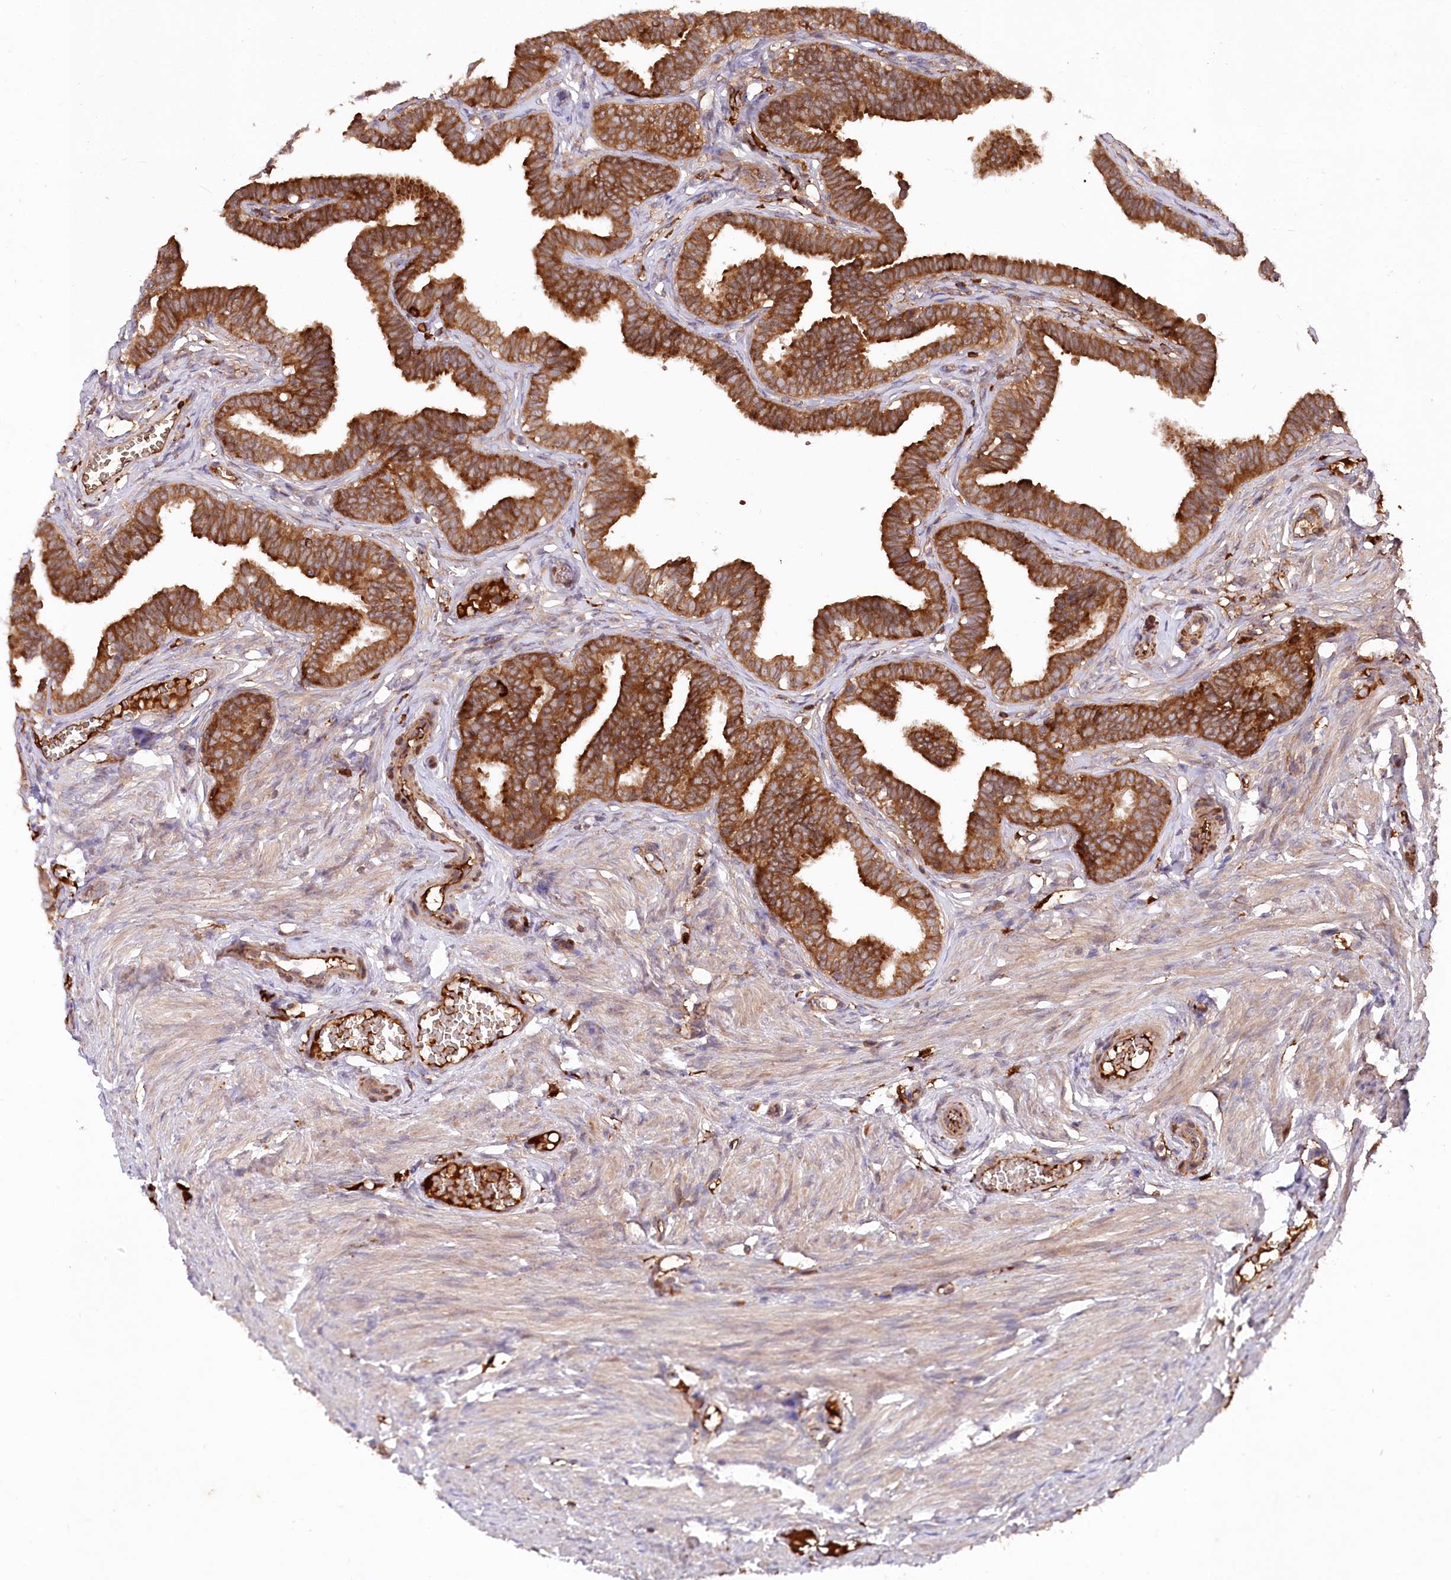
{"staining": {"intensity": "strong", "quantity": ">75%", "location": "cytoplasmic/membranous"}, "tissue": "fallopian tube", "cell_type": "Glandular cells", "image_type": "normal", "snomed": [{"axis": "morphology", "description": "Normal tissue, NOS"}, {"axis": "topography", "description": "Fallopian tube"}, {"axis": "topography", "description": "Ovary"}], "caption": "Glandular cells reveal high levels of strong cytoplasmic/membranous staining in approximately >75% of cells in unremarkable fallopian tube. The protein of interest is shown in brown color, while the nuclei are stained blue.", "gene": "PPP1R21", "patient": {"sex": "female", "age": 23}}